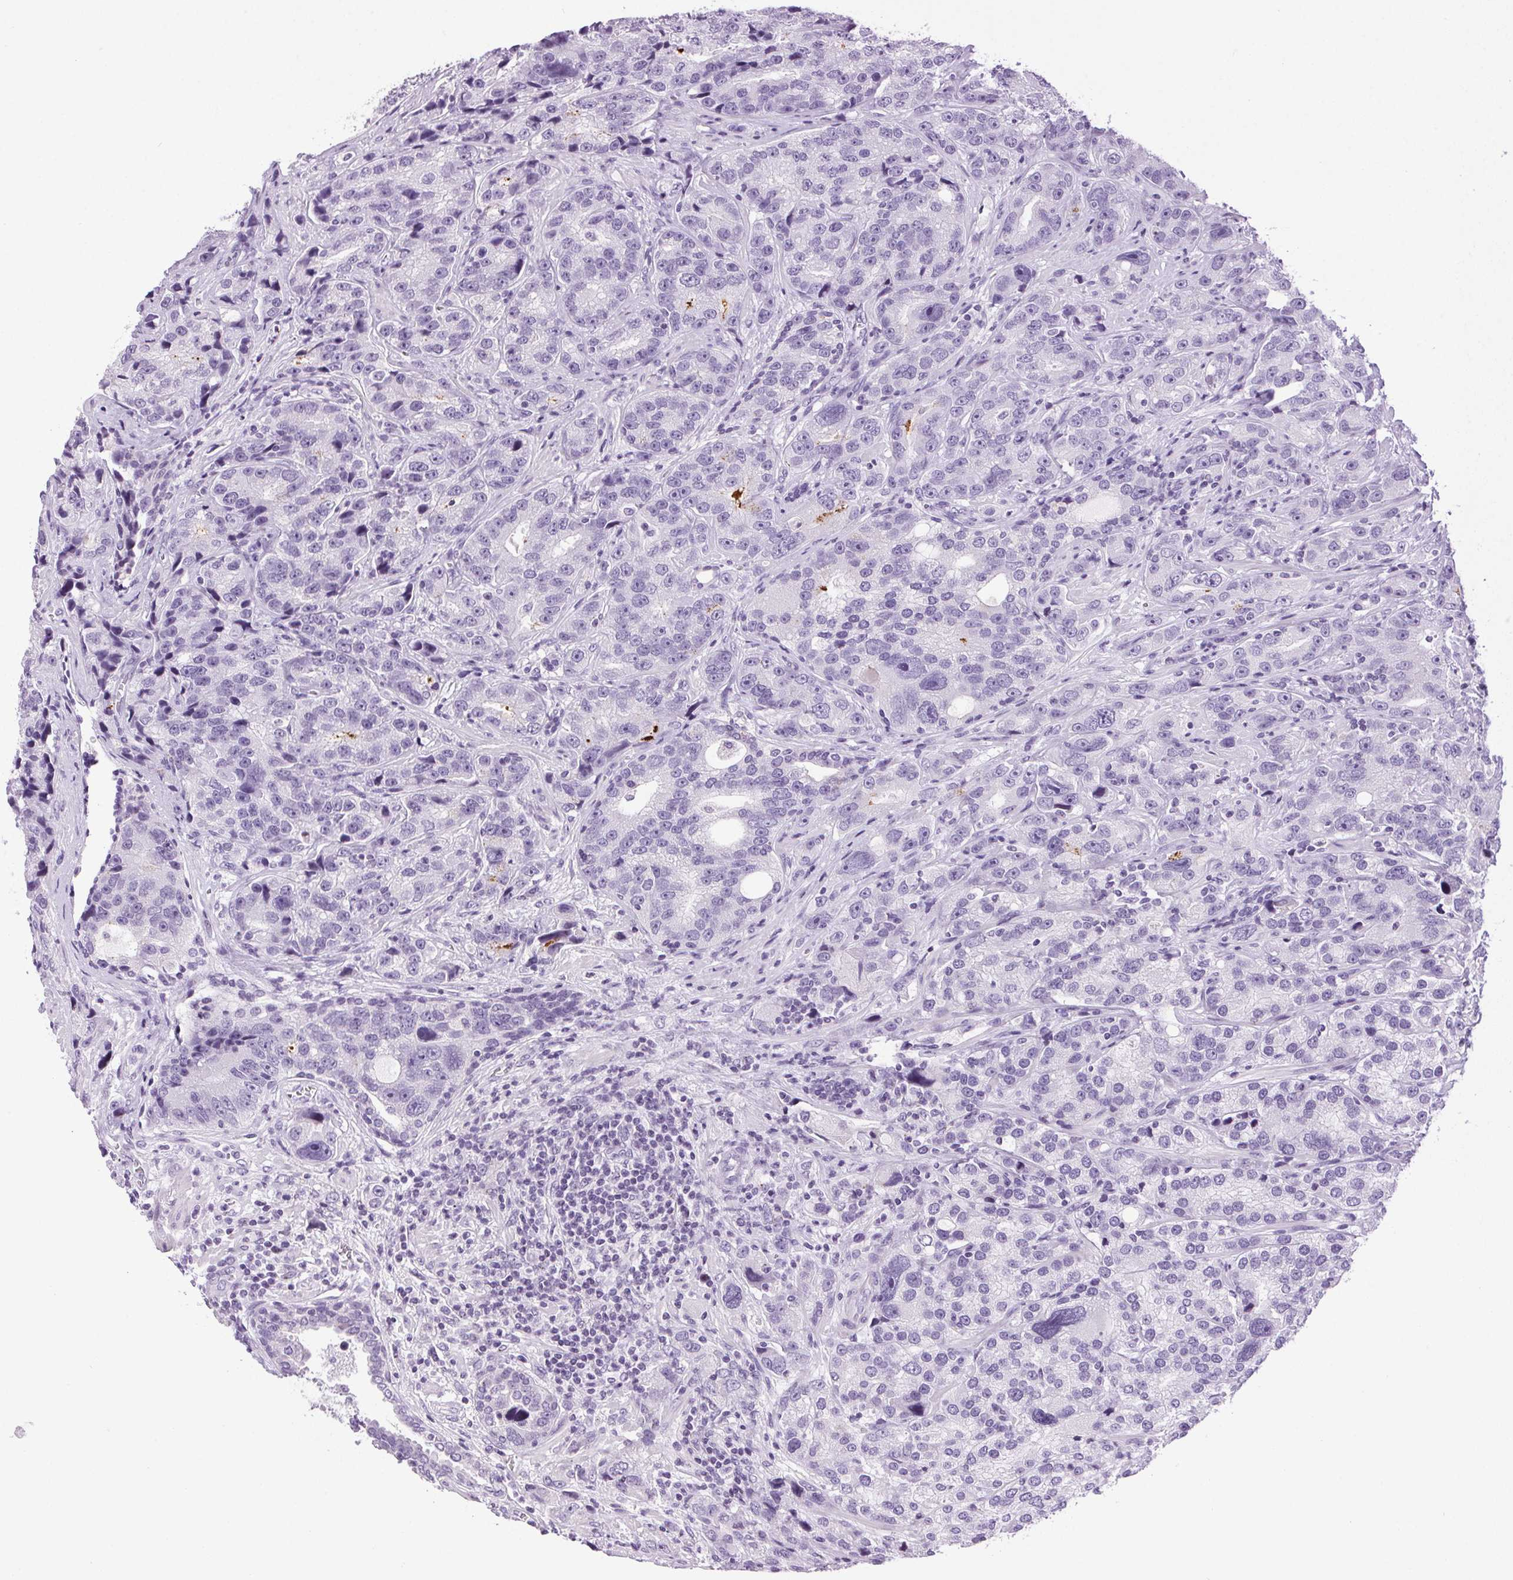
{"staining": {"intensity": "negative", "quantity": "none", "location": "none"}, "tissue": "prostate cancer", "cell_type": "Tumor cells", "image_type": "cancer", "snomed": [{"axis": "morphology", "description": "Adenocarcinoma, NOS"}, {"axis": "topography", "description": "Prostate"}], "caption": "Human prostate cancer stained for a protein using immunohistochemistry (IHC) reveals no positivity in tumor cells.", "gene": "TMEM88B", "patient": {"sex": "male", "age": 63}}